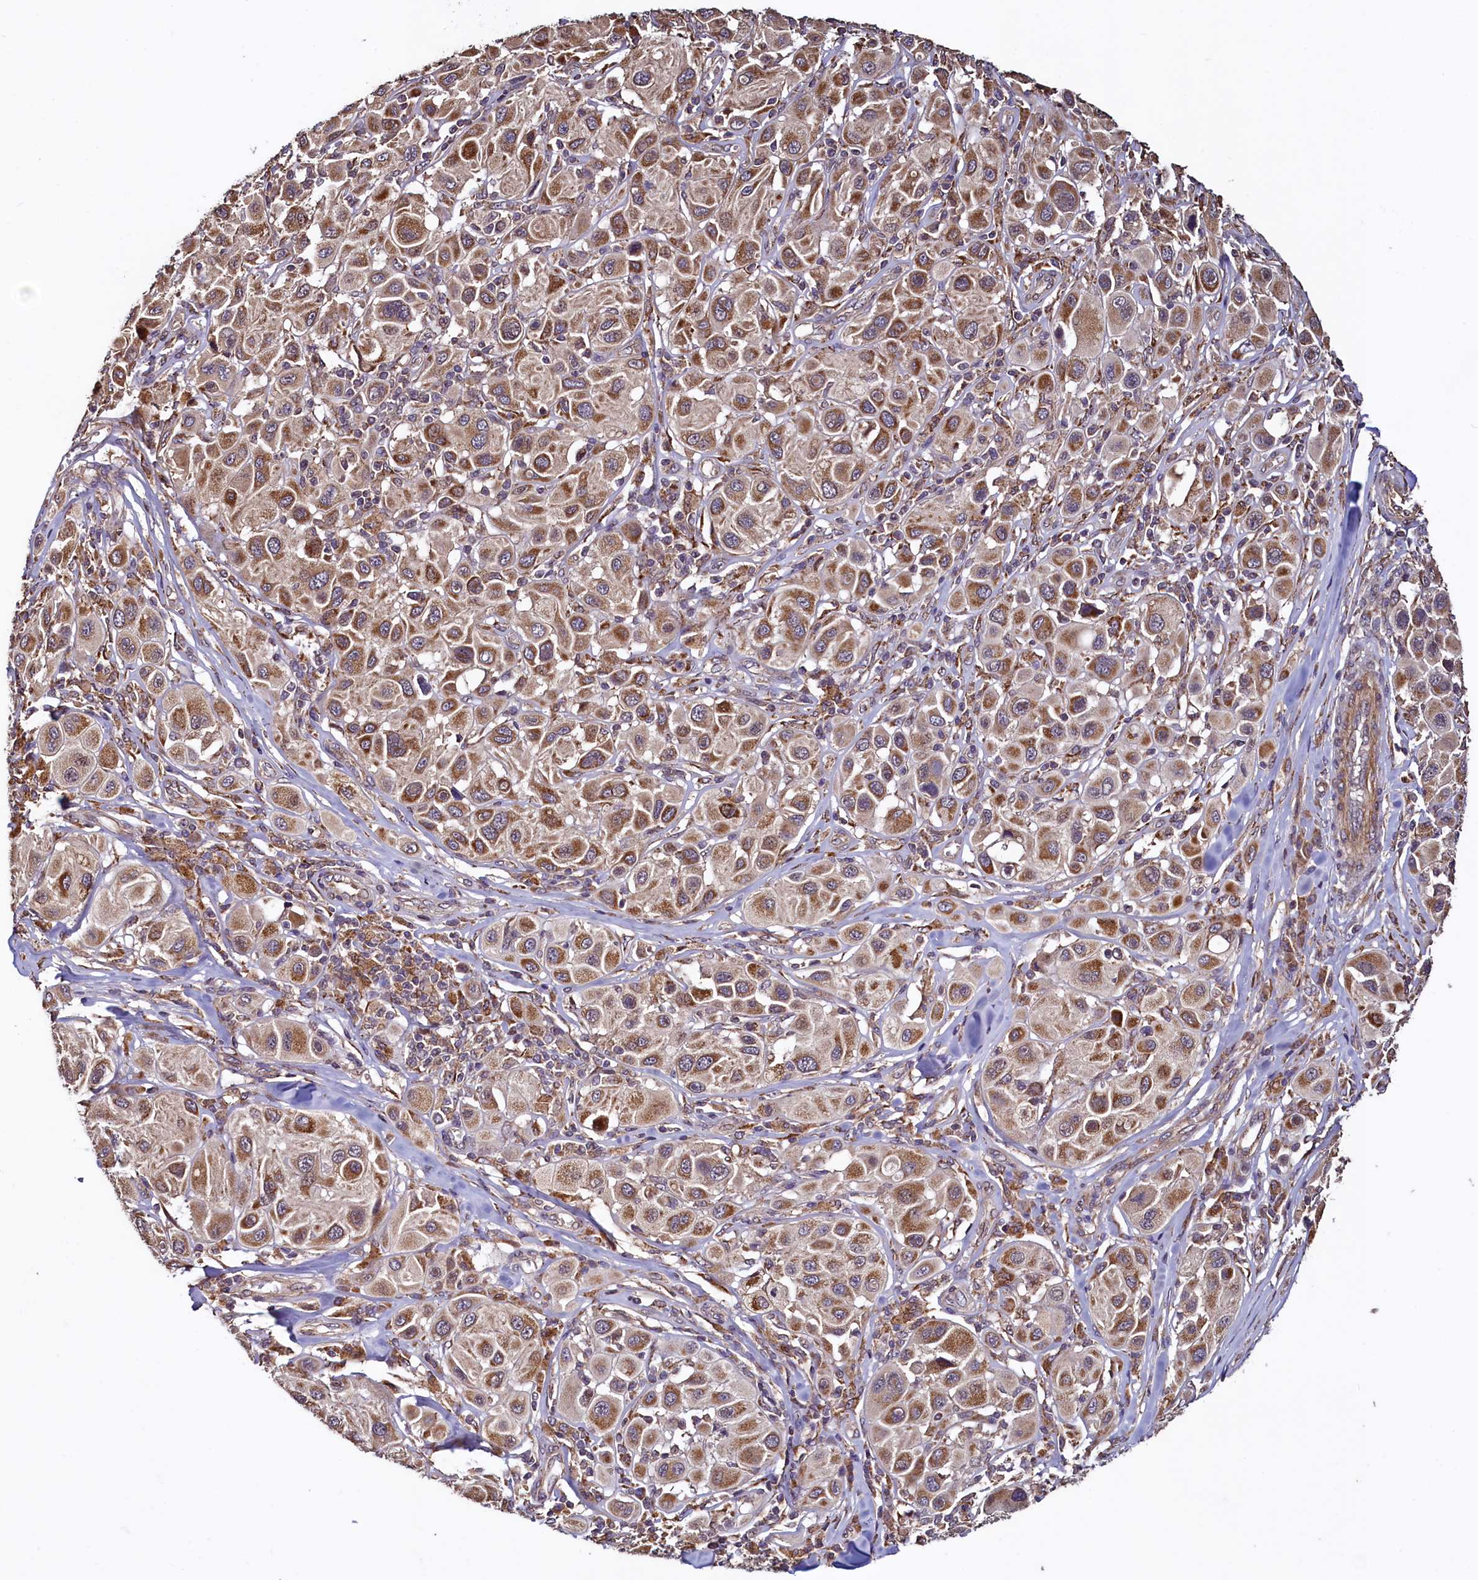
{"staining": {"intensity": "moderate", "quantity": ">75%", "location": "cytoplasmic/membranous"}, "tissue": "melanoma", "cell_type": "Tumor cells", "image_type": "cancer", "snomed": [{"axis": "morphology", "description": "Malignant melanoma, Metastatic site"}, {"axis": "topography", "description": "Skin"}], "caption": "Immunohistochemistry staining of melanoma, which displays medium levels of moderate cytoplasmic/membranous positivity in approximately >75% of tumor cells indicating moderate cytoplasmic/membranous protein positivity. The staining was performed using DAB (3,3'-diaminobenzidine) (brown) for protein detection and nuclei were counterstained in hematoxylin (blue).", "gene": "RBFA", "patient": {"sex": "male", "age": 41}}